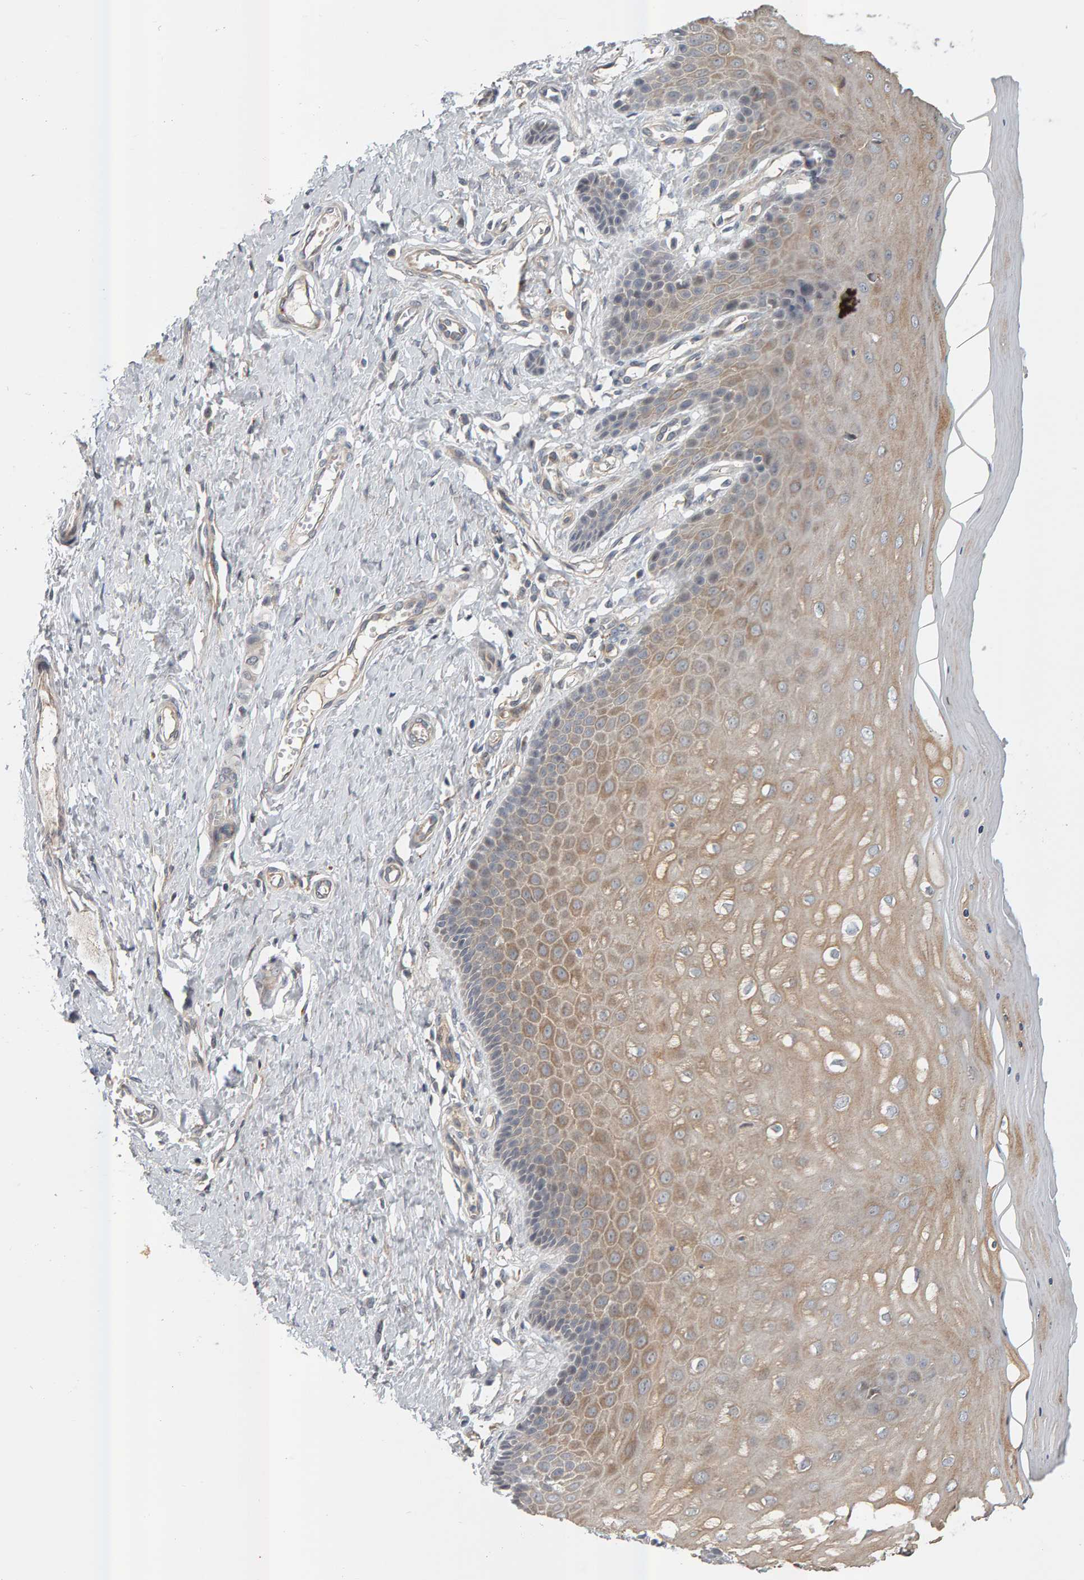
{"staining": {"intensity": "moderate", "quantity": ">75%", "location": "cytoplasmic/membranous"}, "tissue": "cervix", "cell_type": "Glandular cells", "image_type": "normal", "snomed": [{"axis": "morphology", "description": "Normal tissue, NOS"}, {"axis": "topography", "description": "Cervix"}], "caption": "DAB immunohistochemical staining of unremarkable cervix displays moderate cytoplasmic/membranous protein staining in about >75% of glandular cells.", "gene": "ZNF160", "patient": {"sex": "female", "age": 55}}